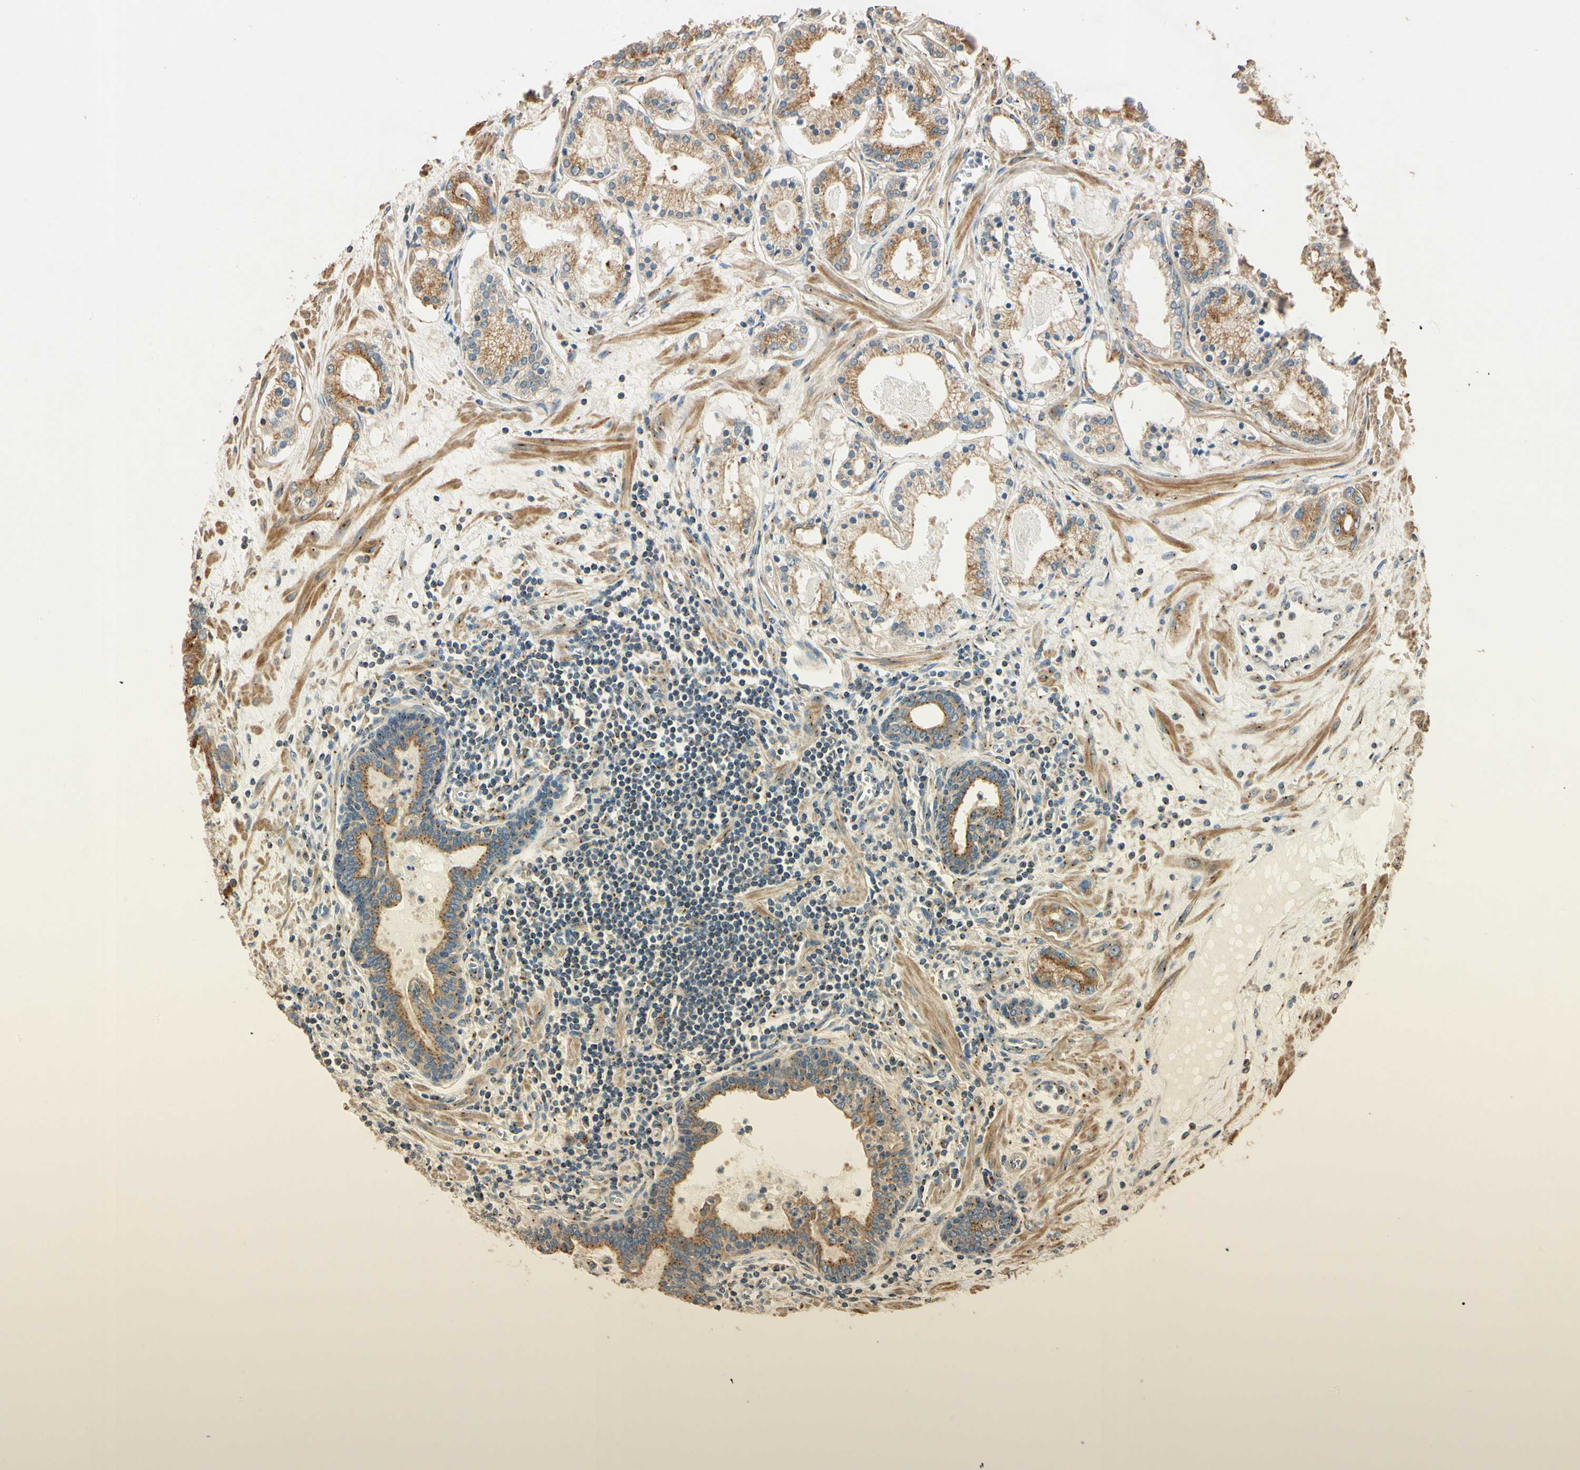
{"staining": {"intensity": "strong", "quantity": ">75%", "location": "cytoplasmic/membranous"}, "tissue": "prostate cancer", "cell_type": "Tumor cells", "image_type": "cancer", "snomed": [{"axis": "morphology", "description": "Adenocarcinoma, Low grade"}, {"axis": "topography", "description": "Prostate"}], "caption": "A high-resolution micrograph shows immunohistochemistry (IHC) staining of prostate cancer, which demonstrates strong cytoplasmic/membranous positivity in about >75% of tumor cells. The staining was performed using DAB to visualize the protein expression in brown, while the nuclei were stained in blue with hematoxylin (Magnification: 20x).", "gene": "AKAP9", "patient": {"sex": "male", "age": 59}}